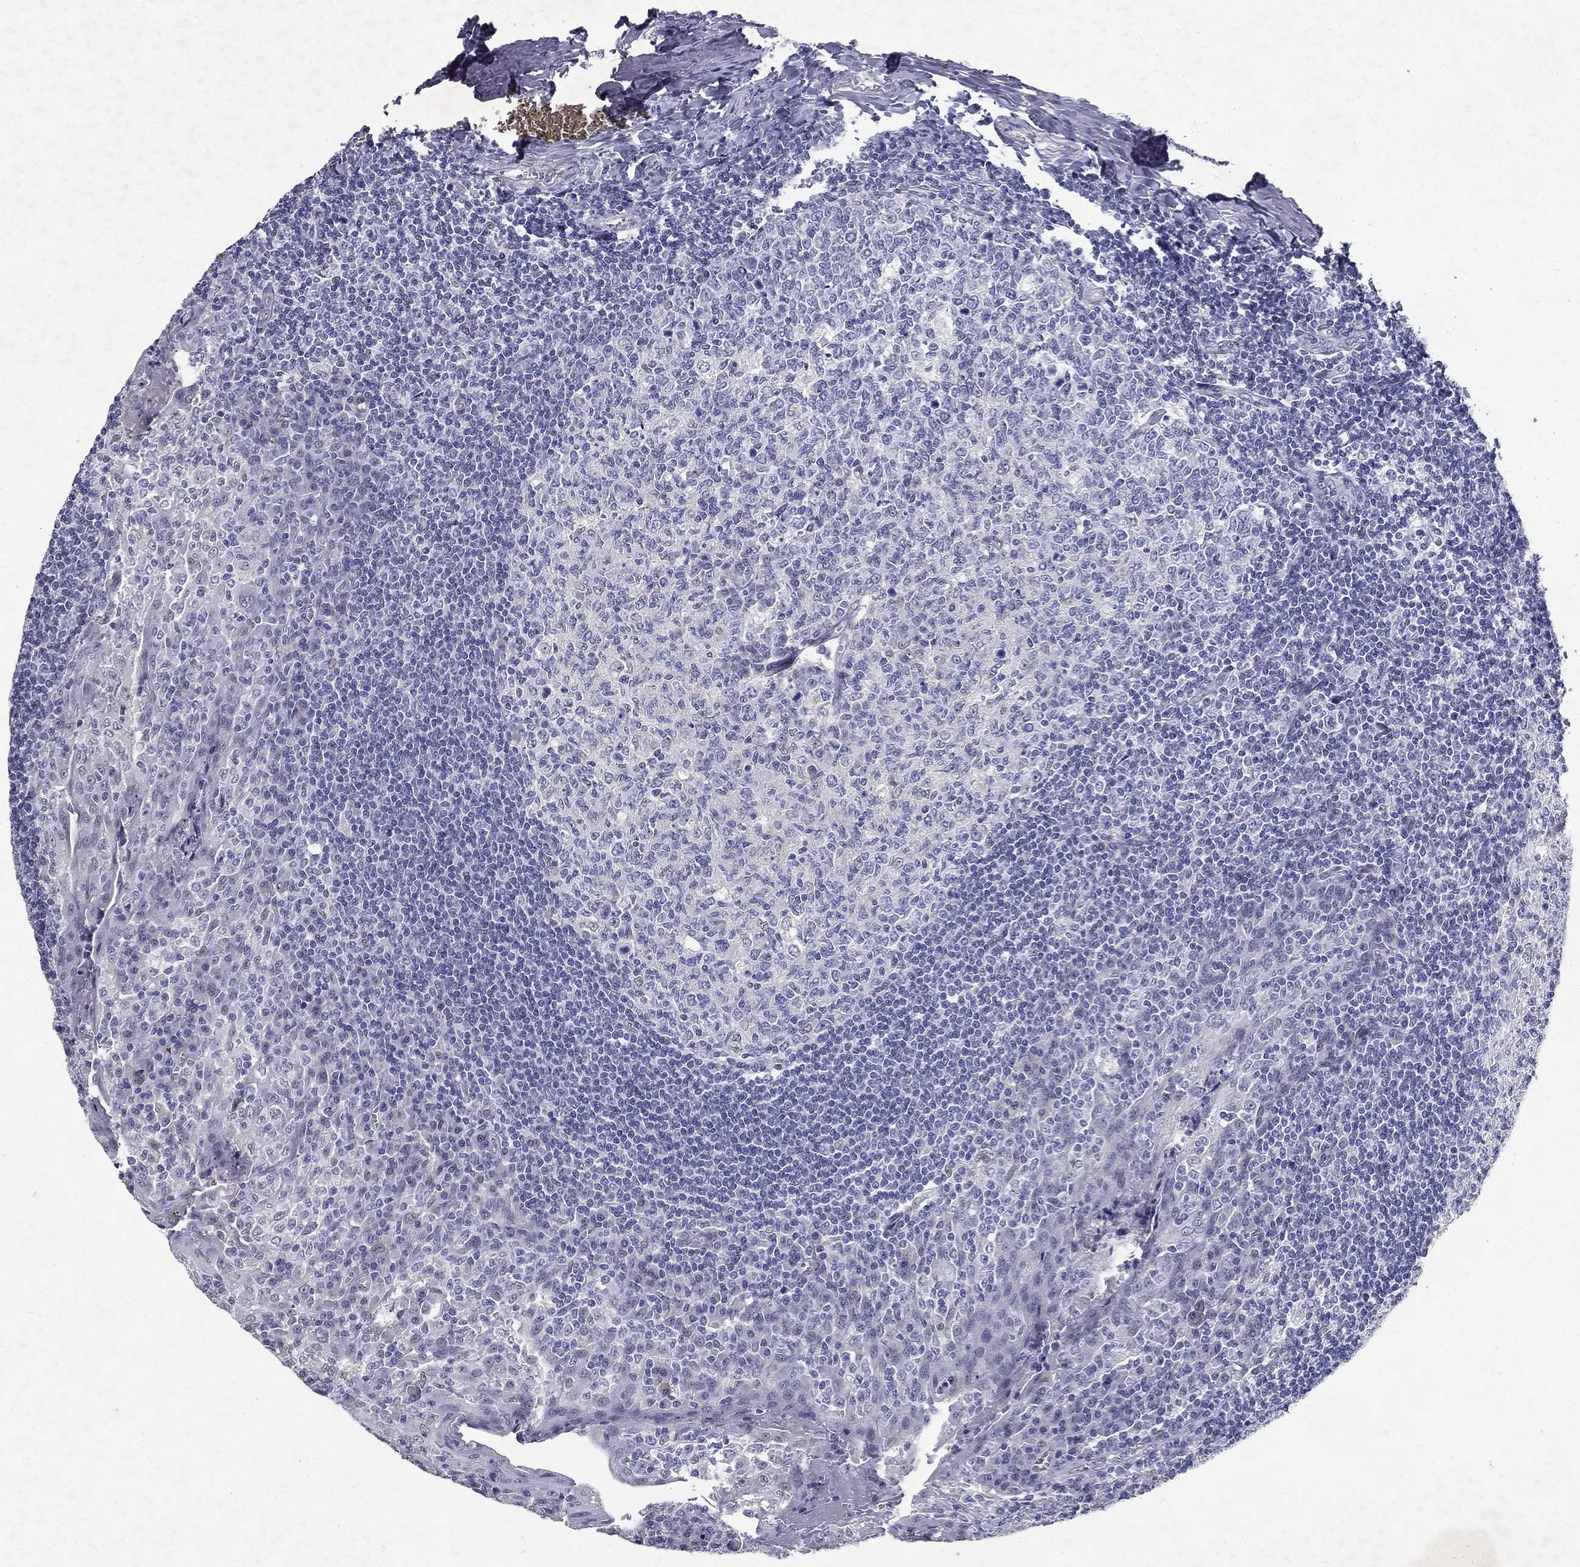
{"staining": {"intensity": "negative", "quantity": "none", "location": "none"}, "tissue": "tonsil", "cell_type": "Germinal center cells", "image_type": "normal", "snomed": [{"axis": "morphology", "description": "Normal tissue, NOS"}, {"axis": "topography", "description": "Tonsil"}], "caption": "An immunohistochemistry (IHC) histopathology image of normal tonsil is shown. There is no staining in germinal center cells of tonsil.", "gene": "RBFOX1", "patient": {"sex": "female", "age": 13}}